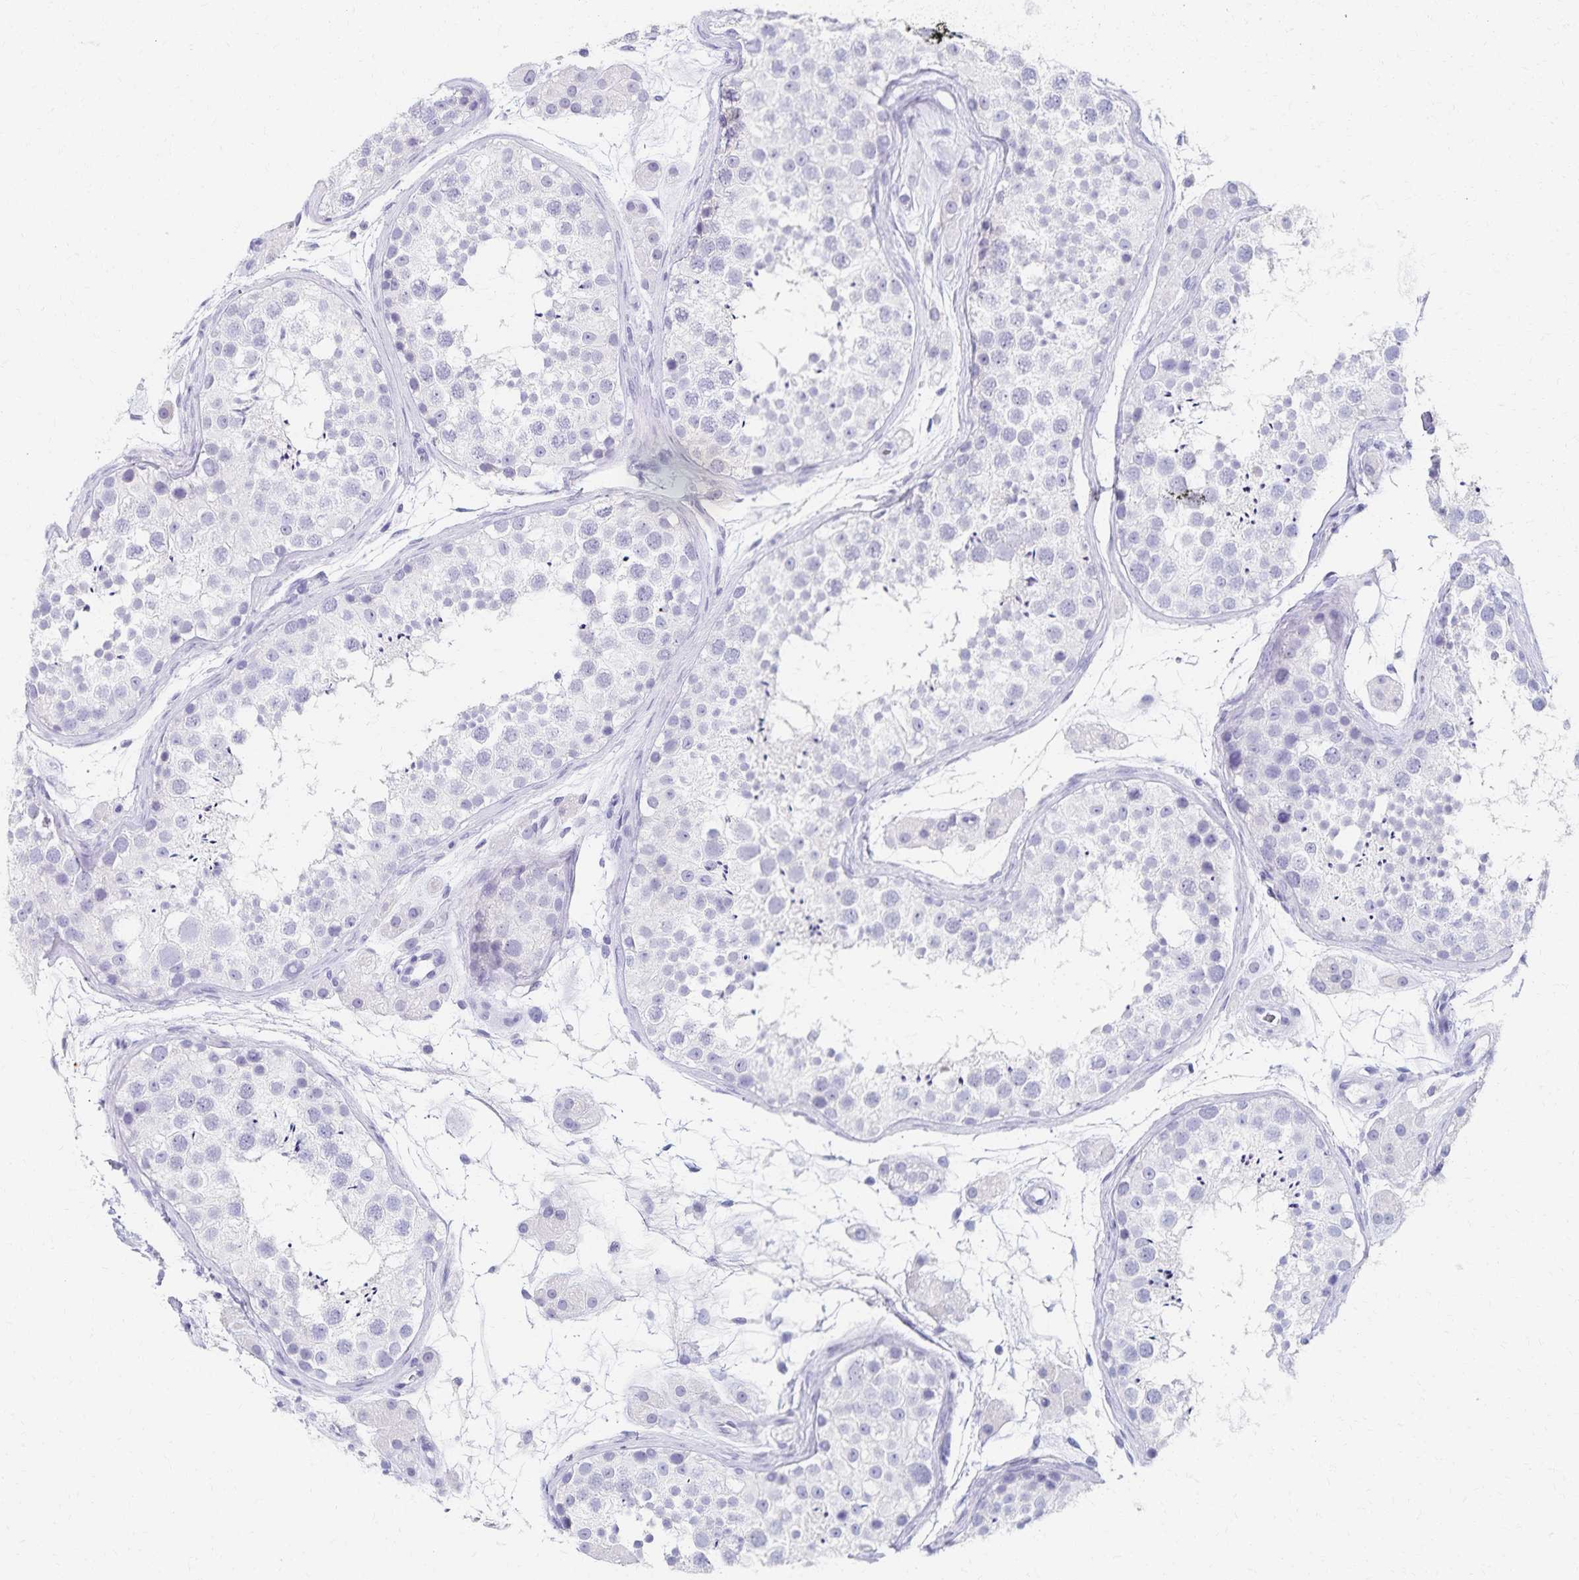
{"staining": {"intensity": "negative", "quantity": "none", "location": "none"}, "tissue": "testis", "cell_type": "Cells in seminiferous ducts", "image_type": "normal", "snomed": [{"axis": "morphology", "description": "Normal tissue, NOS"}, {"axis": "topography", "description": "Testis"}], "caption": "An IHC histopathology image of normal testis is shown. There is no staining in cells in seminiferous ducts of testis. (Immunohistochemistry (ihc), brightfield microscopy, high magnification).", "gene": "C2orf50", "patient": {"sex": "male", "age": 41}}